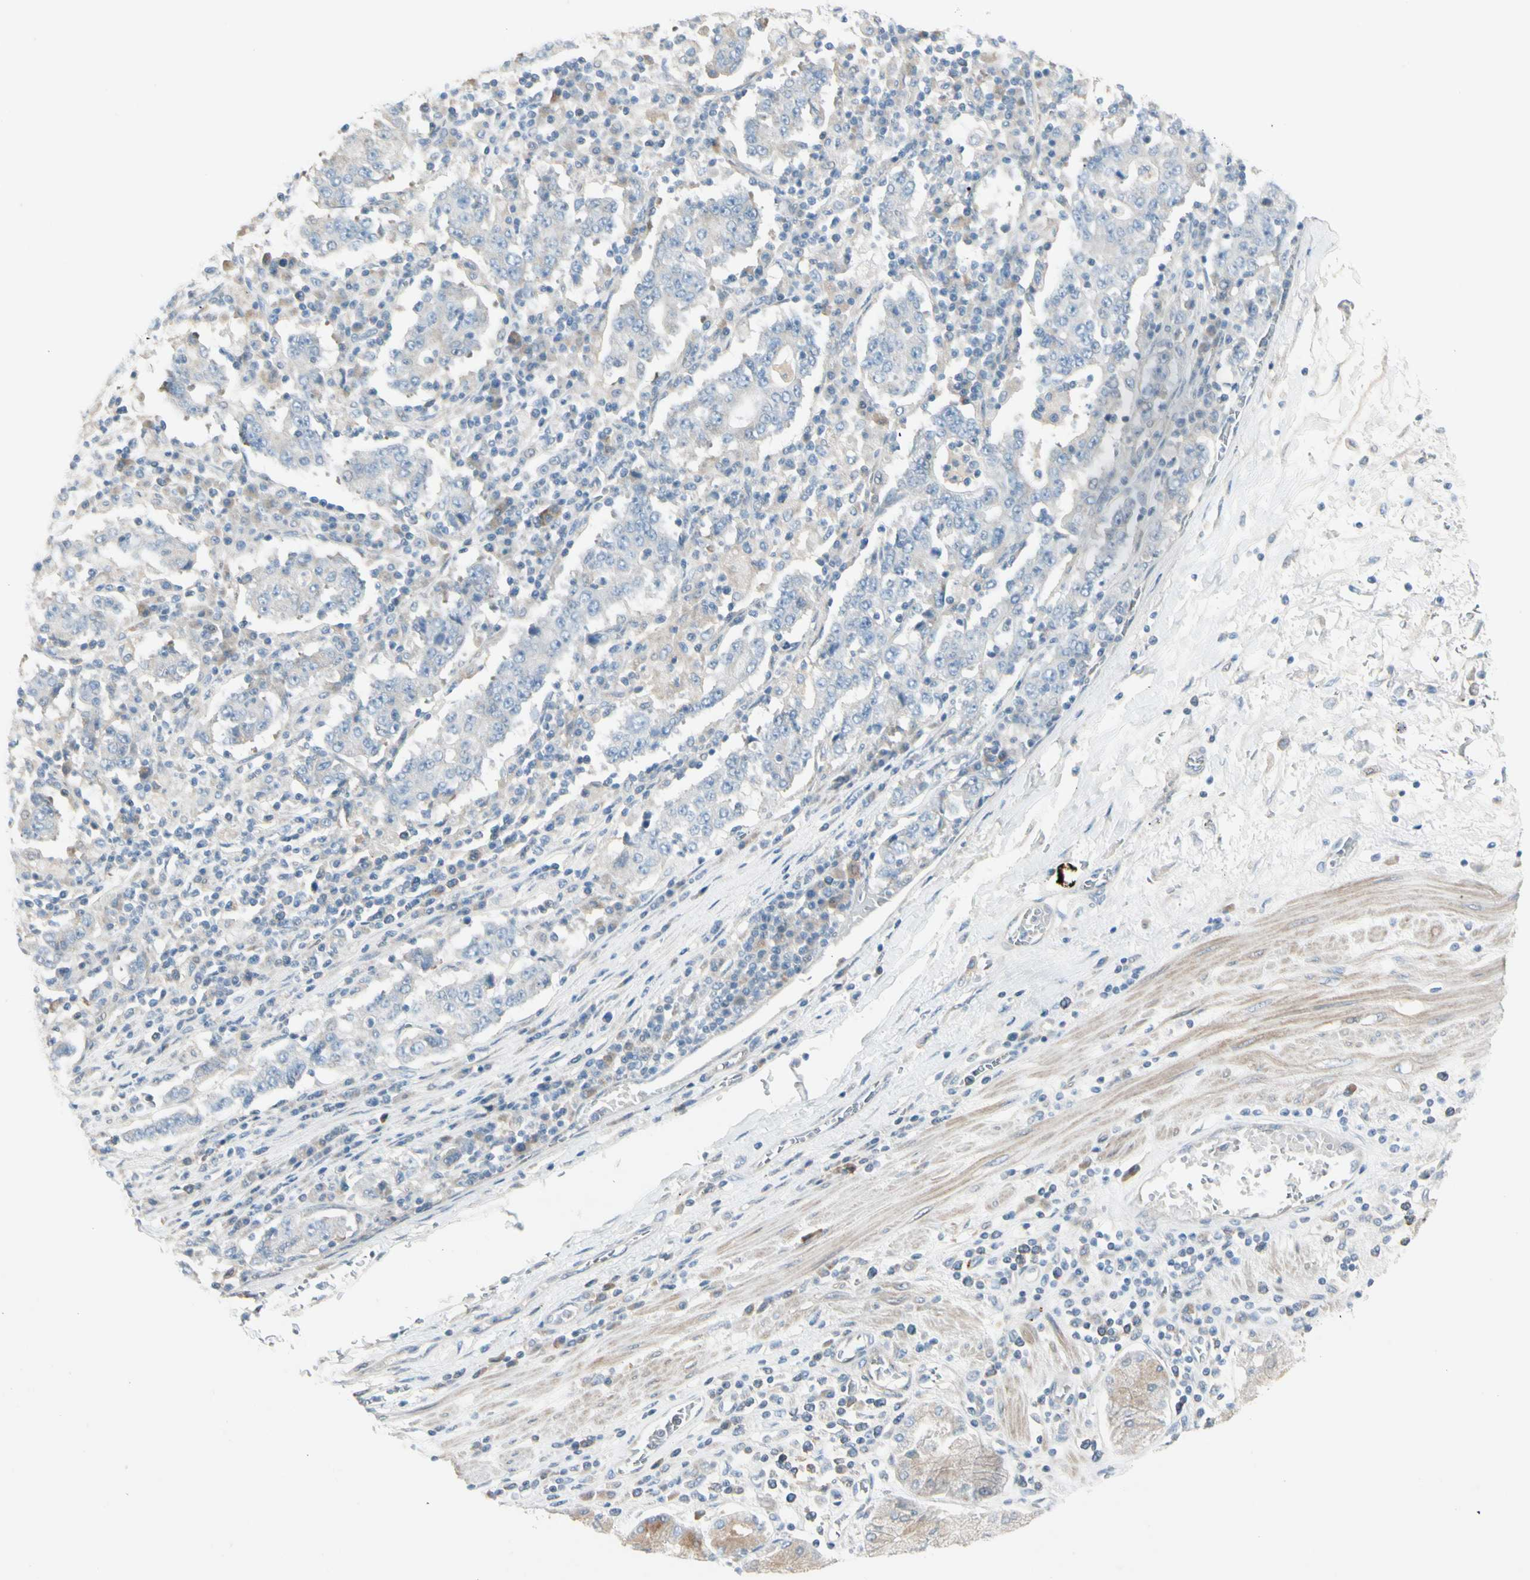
{"staining": {"intensity": "negative", "quantity": "none", "location": "none"}, "tissue": "stomach cancer", "cell_type": "Tumor cells", "image_type": "cancer", "snomed": [{"axis": "morphology", "description": "Normal tissue, NOS"}, {"axis": "morphology", "description": "Adenocarcinoma, NOS"}, {"axis": "topography", "description": "Stomach, upper"}, {"axis": "topography", "description": "Stomach"}], "caption": "Stomach adenocarcinoma was stained to show a protein in brown. There is no significant staining in tumor cells. (Immunohistochemistry (ihc), brightfield microscopy, high magnification).", "gene": "CYP2E1", "patient": {"sex": "male", "age": 59}}